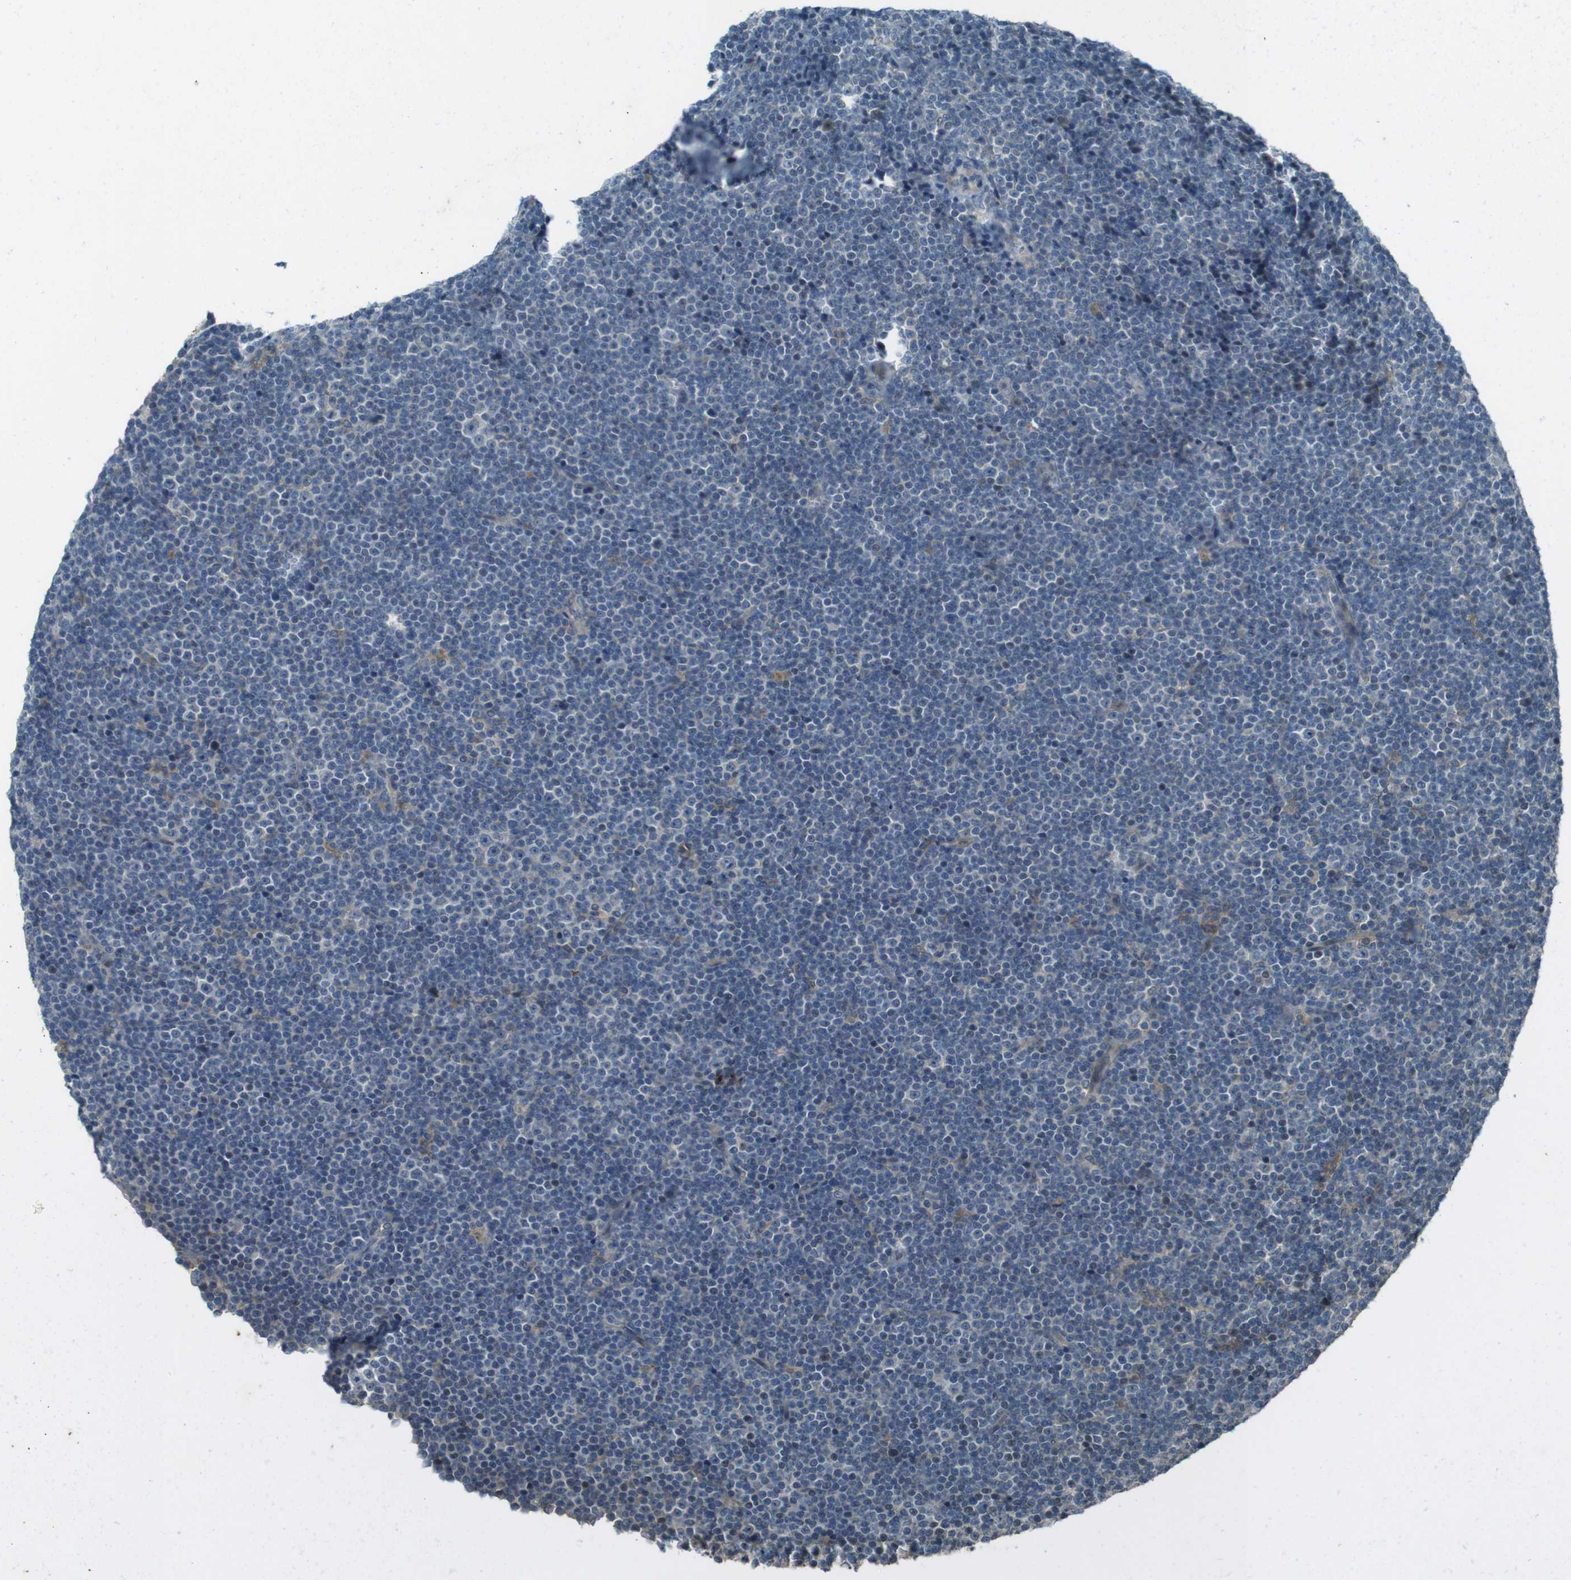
{"staining": {"intensity": "negative", "quantity": "none", "location": "none"}, "tissue": "lymphoma", "cell_type": "Tumor cells", "image_type": "cancer", "snomed": [{"axis": "morphology", "description": "Malignant lymphoma, non-Hodgkin's type, Low grade"}, {"axis": "topography", "description": "Lymph node"}], "caption": "This is an immunohistochemistry (IHC) photomicrograph of human low-grade malignant lymphoma, non-Hodgkin's type. There is no positivity in tumor cells.", "gene": "ZYX", "patient": {"sex": "female", "age": 67}}